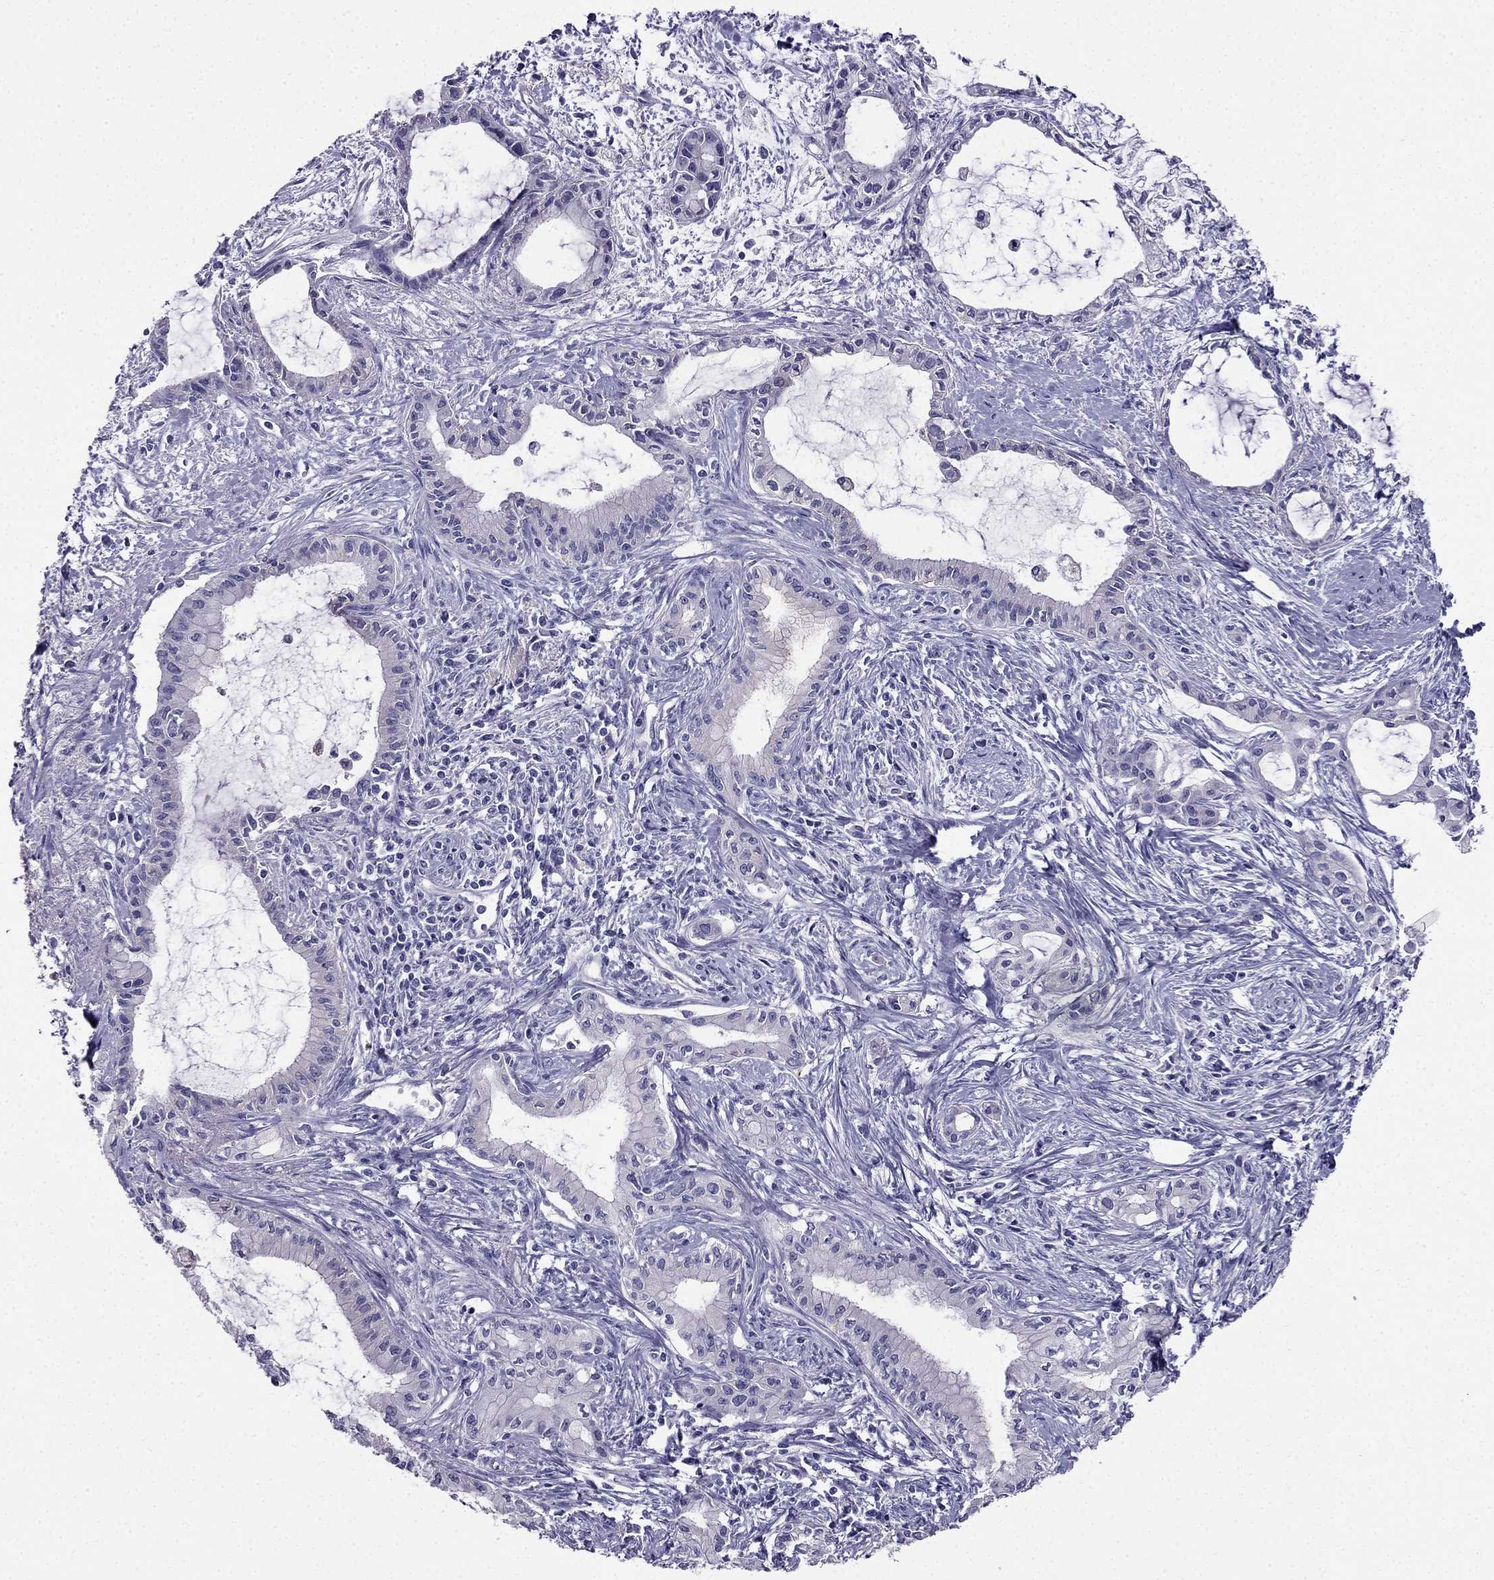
{"staining": {"intensity": "negative", "quantity": "none", "location": "none"}, "tissue": "pancreatic cancer", "cell_type": "Tumor cells", "image_type": "cancer", "snomed": [{"axis": "morphology", "description": "Adenocarcinoma, NOS"}, {"axis": "topography", "description": "Pancreas"}], "caption": "Immunohistochemistry (IHC) of pancreatic cancer shows no positivity in tumor cells.", "gene": "PTH", "patient": {"sex": "male", "age": 48}}